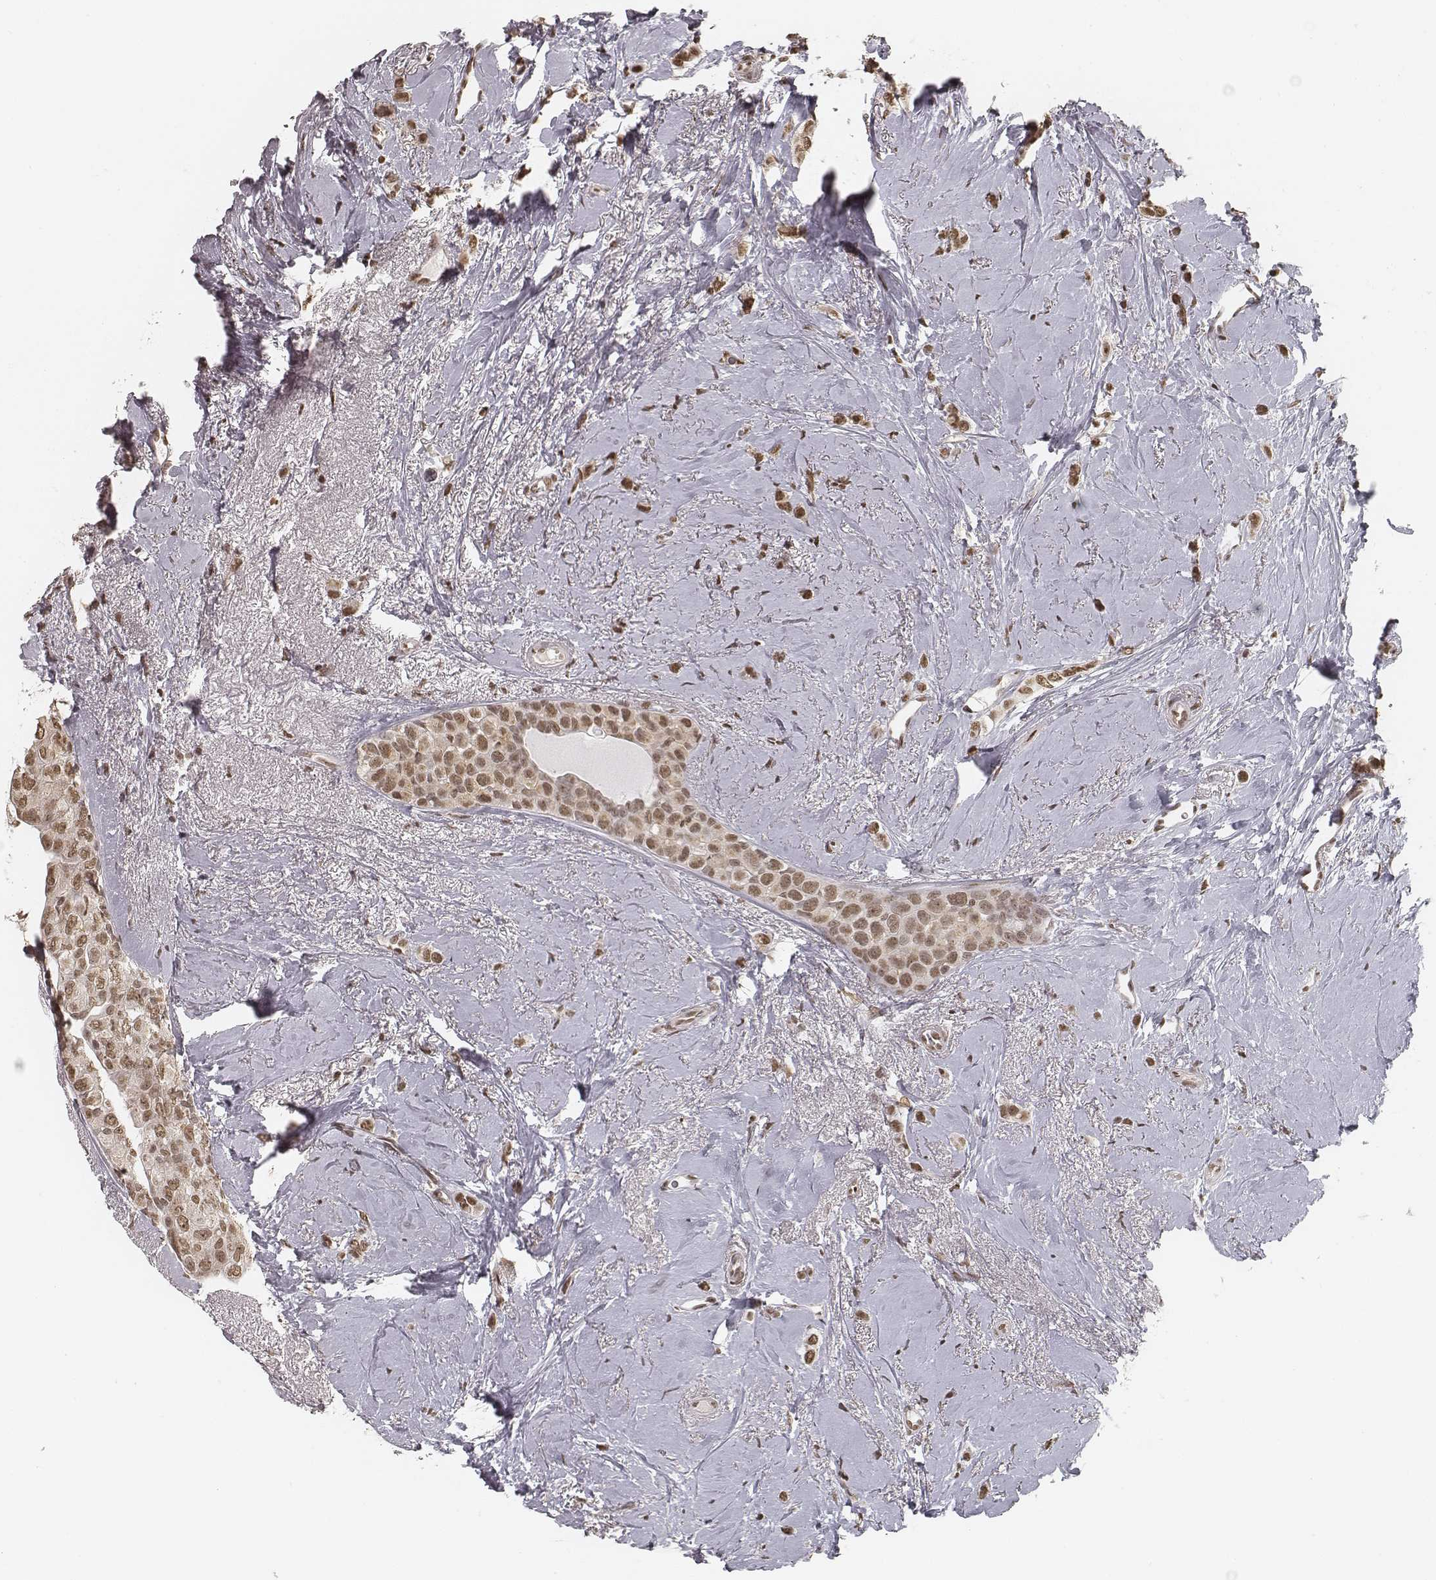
{"staining": {"intensity": "moderate", "quantity": ">75%", "location": "nuclear"}, "tissue": "breast cancer", "cell_type": "Tumor cells", "image_type": "cancer", "snomed": [{"axis": "morphology", "description": "Lobular carcinoma"}, {"axis": "topography", "description": "Breast"}], "caption": "Immunohistochemical staining of human breast cancer (lobular carcinoma) reveals medium levels of moderate nuclear positivity in about >75% of tumor cells. Ihc stains the protein in brown and the nuclei are stained blue.", "gene": "HMGA2", "patient": {"sex": "female", "age": 66}}